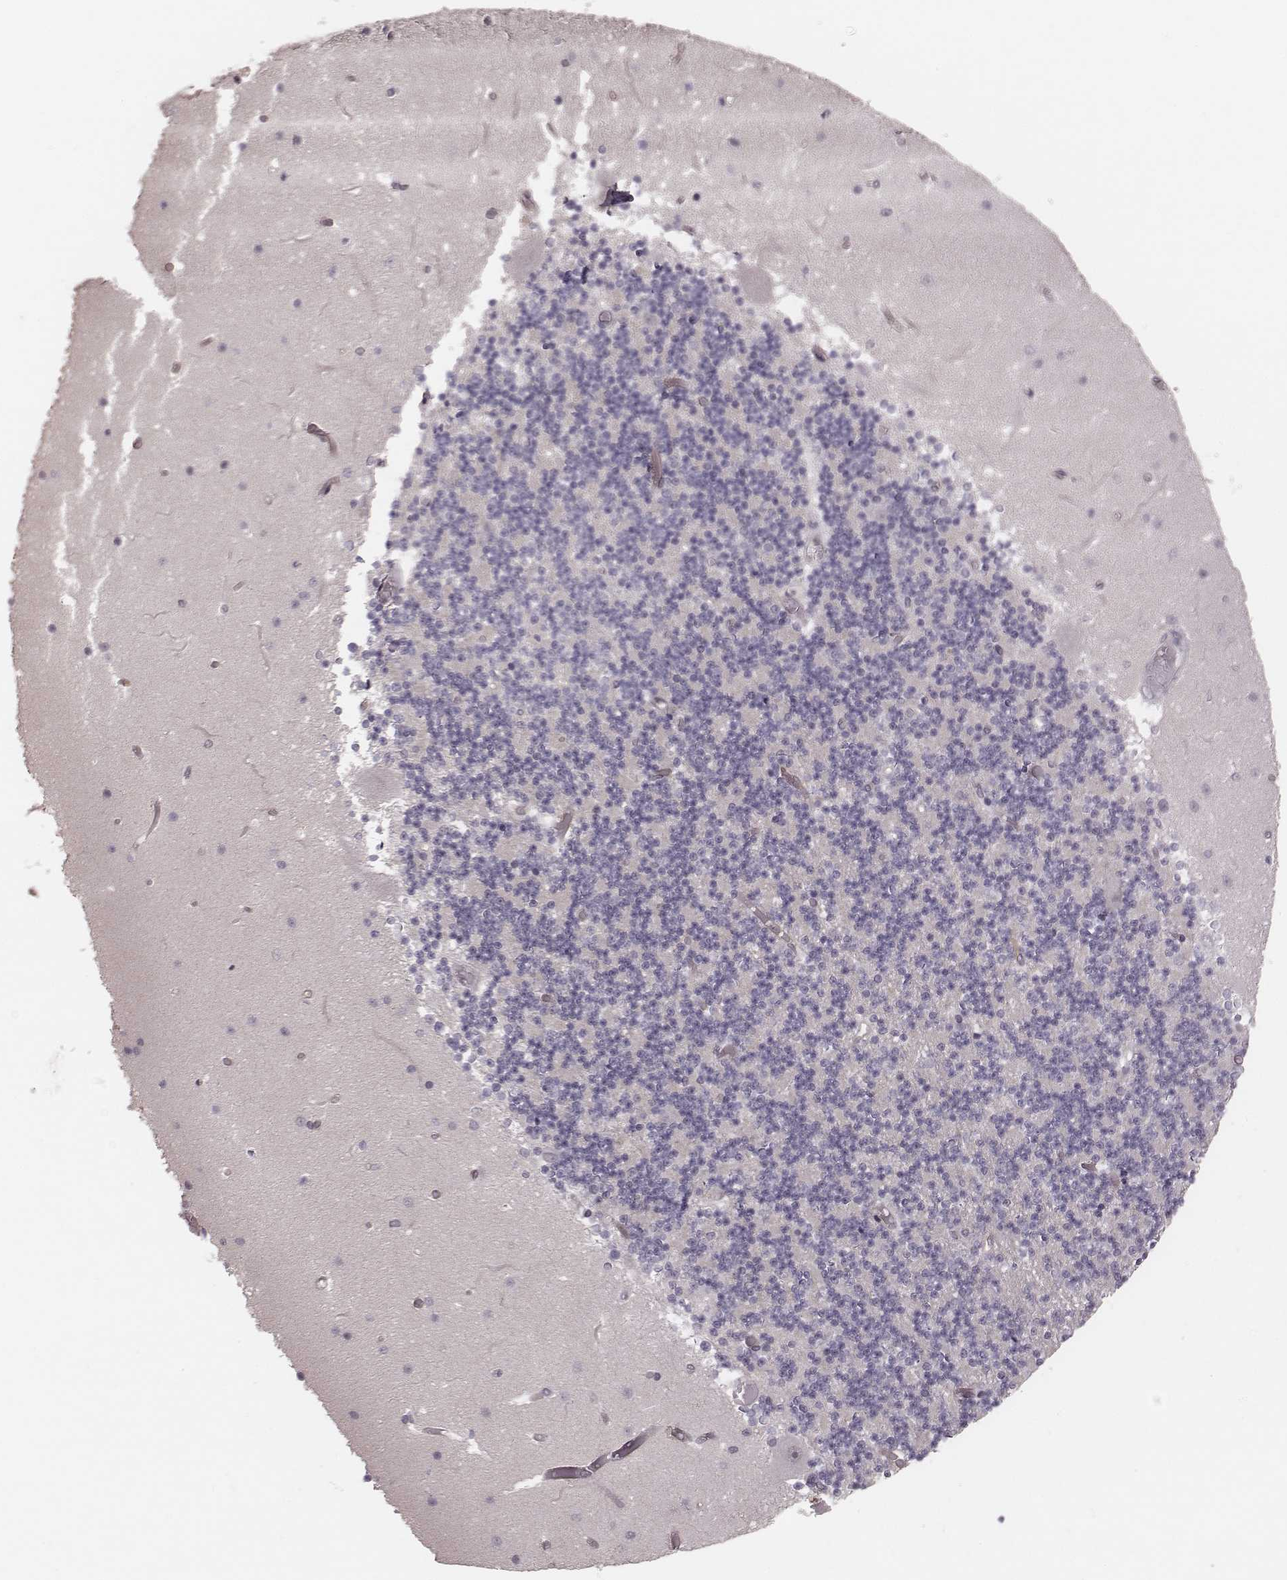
{"staining": {"intensity": "negative", "quantity": "none", "location": "none"}, "tissue": "cerebellum", "cell_type": "Cells in granular layer", "image_type": "normal", "snomed": [{"axis": "morphology", "description": "Normal tissue, NOS"}, {"axis": "topography", "description": "Cerebellum"}], "caption": "Histopathology image shows no protein expression in cells in granular layer of normal cerebellum. (Stains: DAB (3,3'-diaminobenzidine) immunohistochemistry (IHC) with hematoxylin counter stain, Microscopy: brightfield microscopy at high magnification).", "gene": "RPGRIP1", "patient": {"sex": "female", "age": 28}}